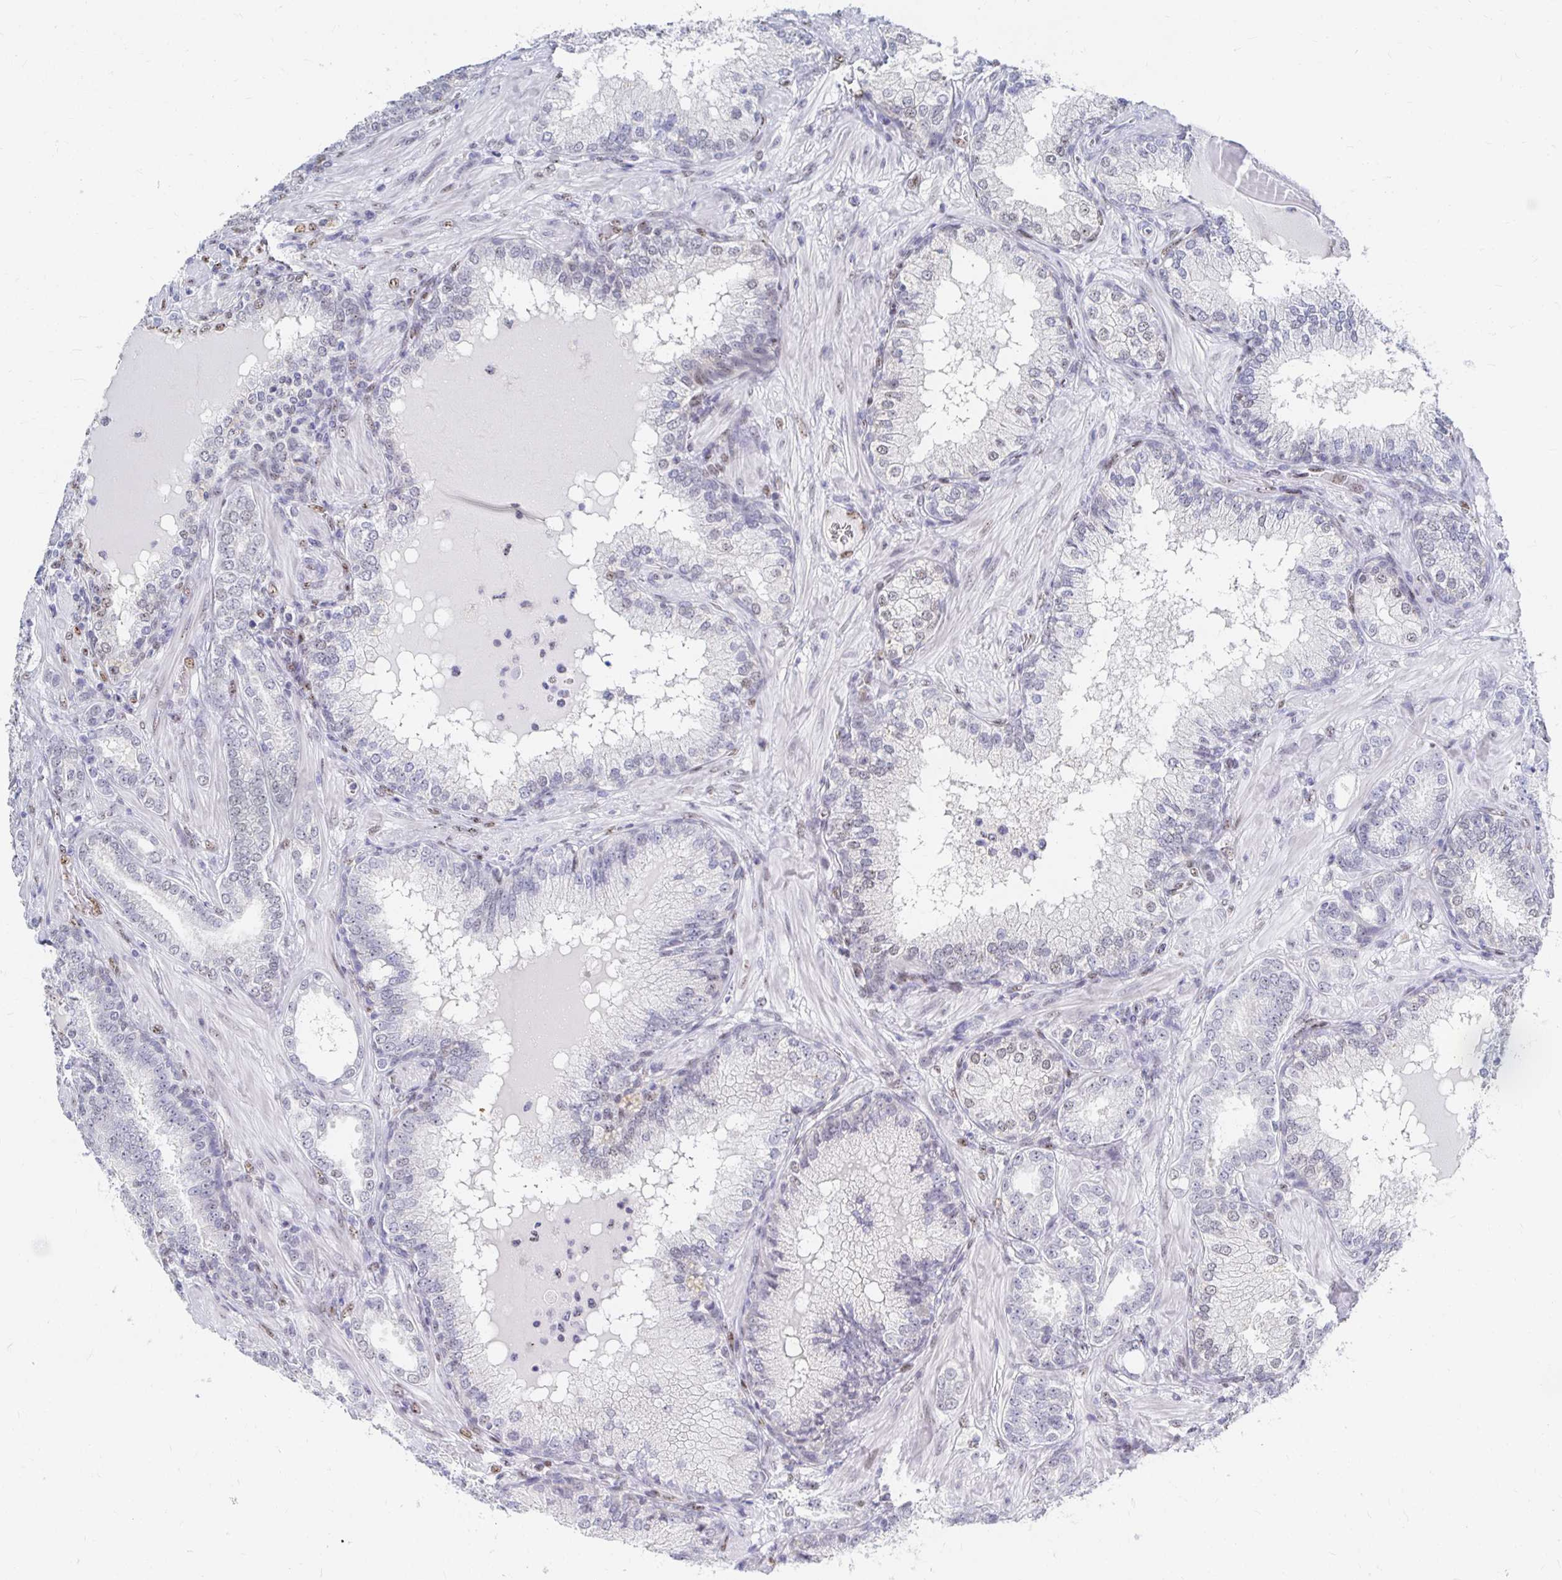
{"staining": {"intensity": "negative", "quantity": "none", "location": "none"}, "tissue": "prostate cancer", "cell_type": "Tumor cells", "image_type": "cancer", "snomed": [{"axis": "morphology", "description": "Adenocarcinoma, High grade"}, {"axis": "topography", "description": "Prostate"}], "caption": "Immunohistochemistry (IHC) image of neoplastic tissue: prostate adenocarcinoma (high-grade) stained with DAB (3,3'-diaminobenzidine) reveals no significant protein staining in tumor cells.", "gene": "CLIC3", "patient": {"sex": "male", "age": 60}}